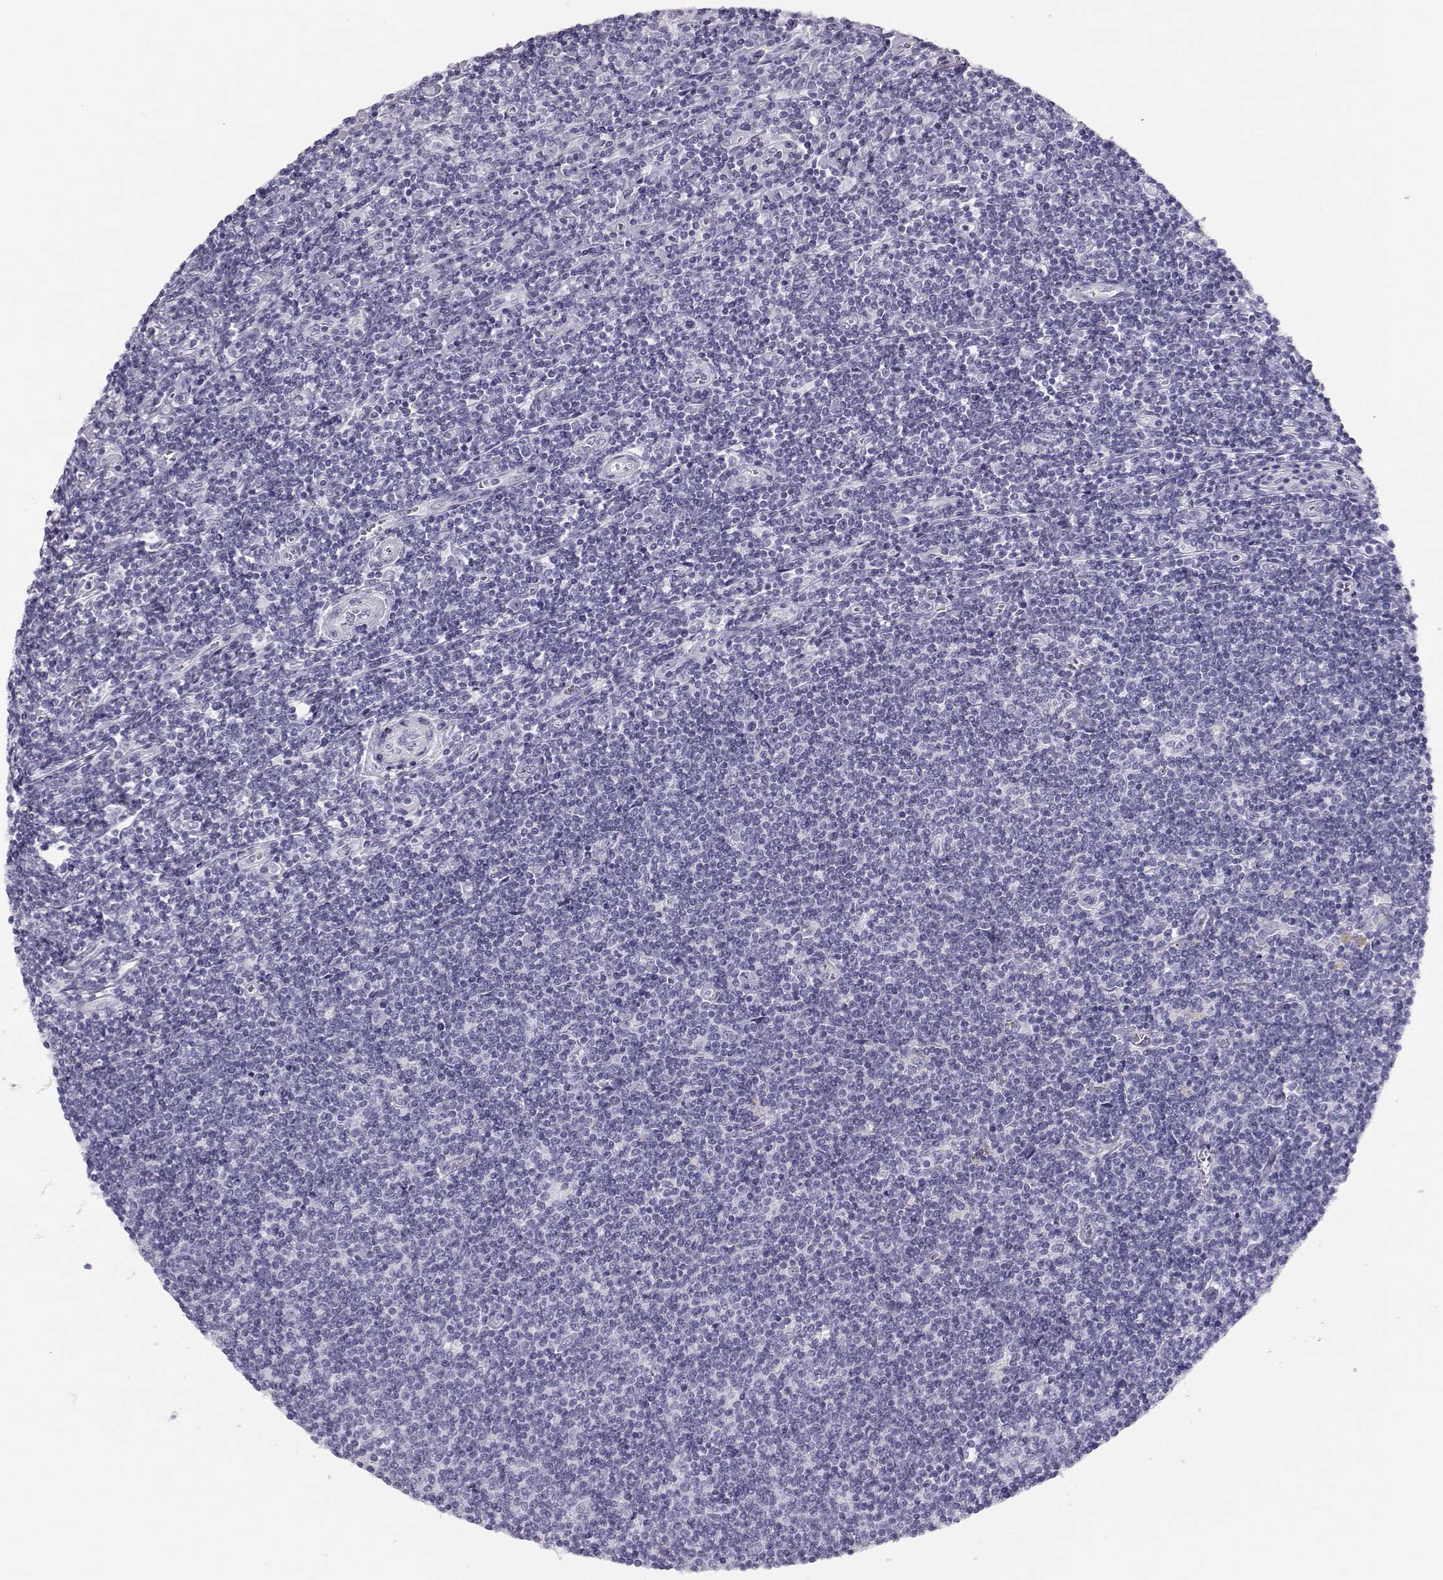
{"staining": {"intensity": "negative", "quantity": "none", "location": "none"}, "tissue": "lymphoma", "cell_type": "Tumor cells", "image_type": "cancer", "snomed": [{"axis": "morphology", "description": "Hodgkin's disease, NOS"}, {"axis": "topography", "description": "Lymph node"}], "caption": "DAB (3,3'-diaminobenzidine) immunohistochemical staining of human lymphoma displays no significant positivity in tumor cells.", "gene": "MAGEC1", "patient": {"sex": "male", "age": 40}}